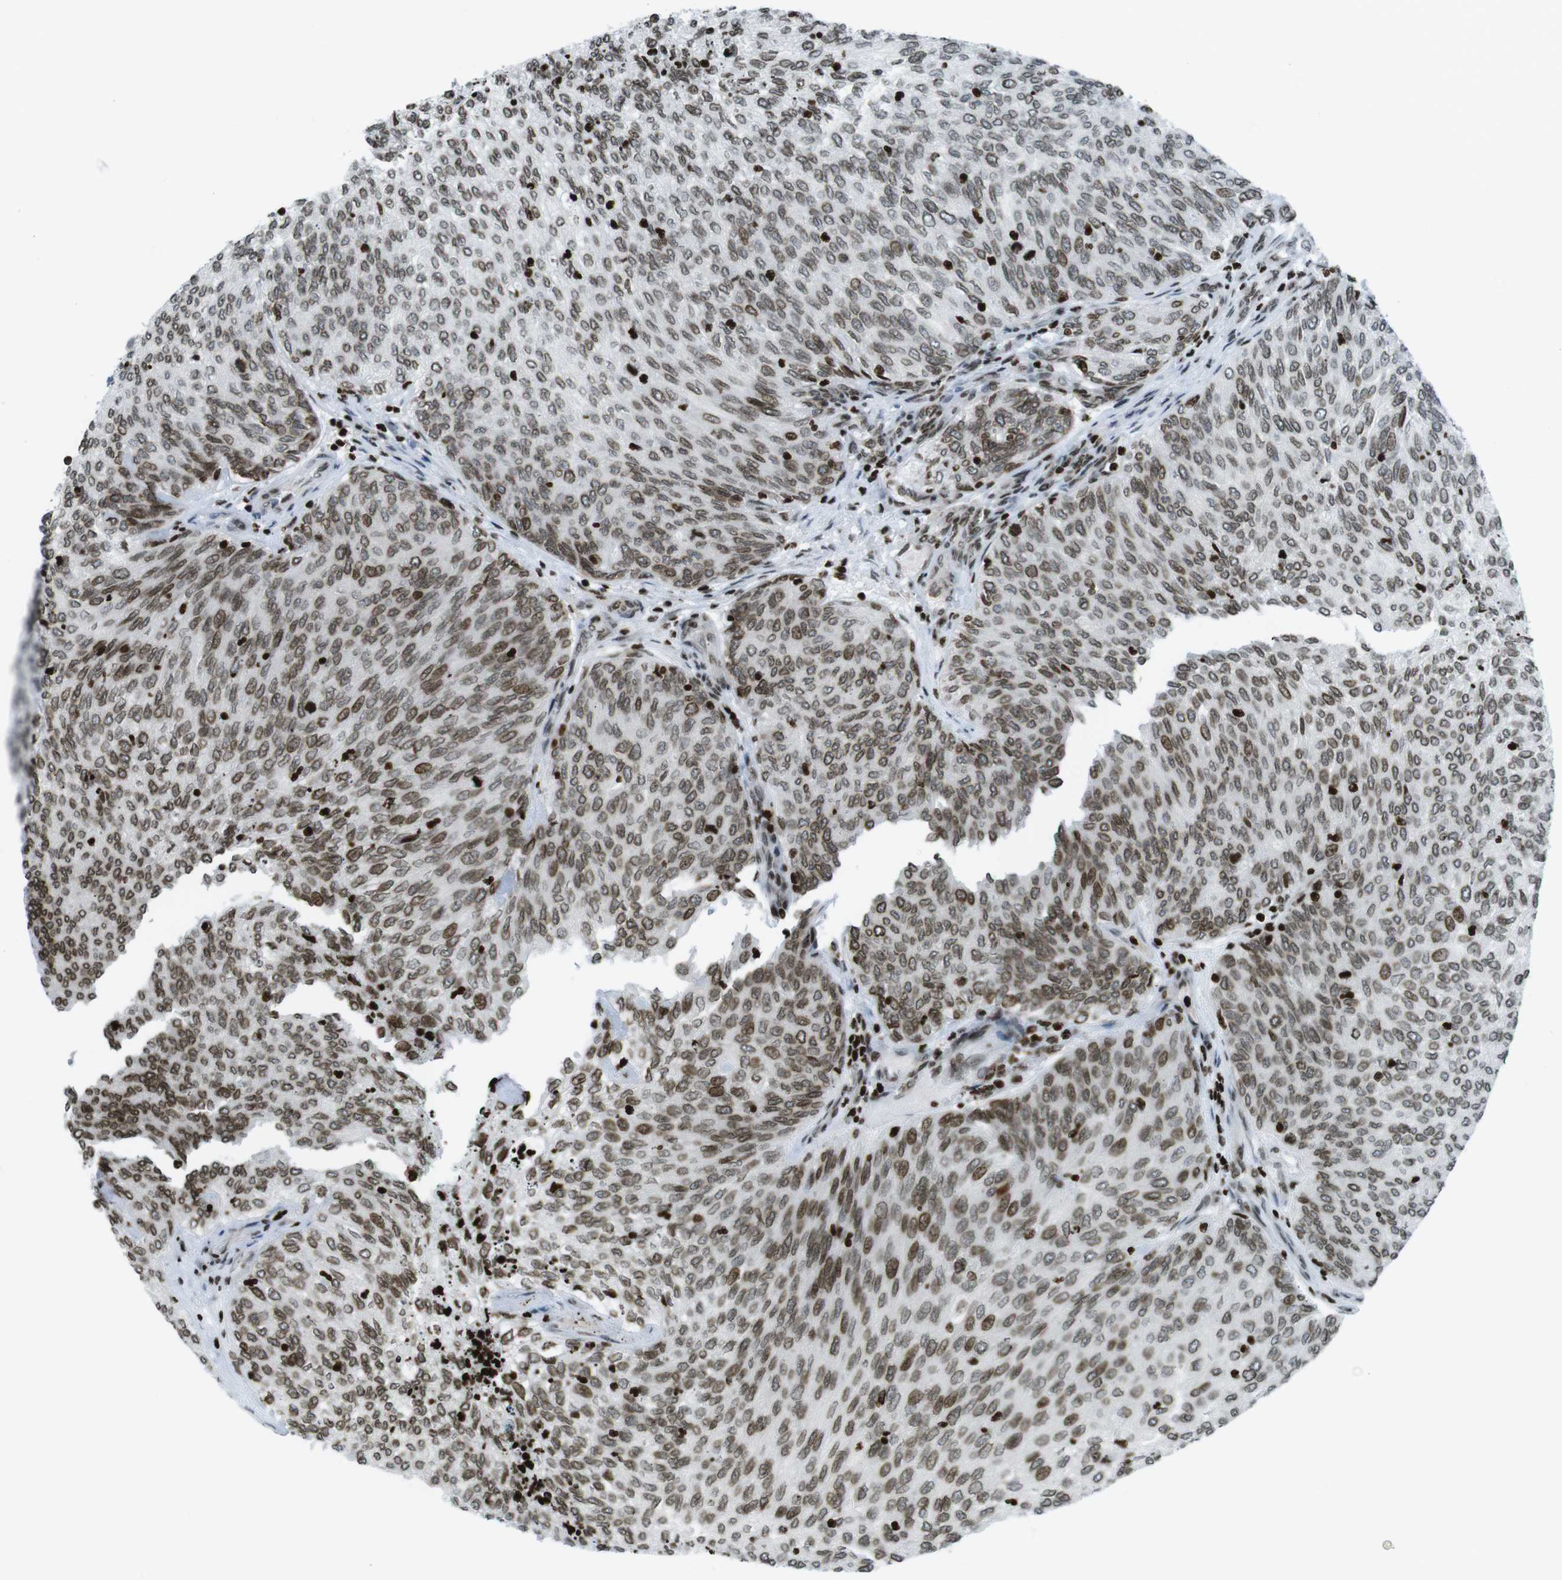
{"staining": {"intensity": "moderate", "quantity": ">75%", "location": "nuclear"}, "tissue": "urothelial cancer", "cell_type": "Tumor cells", "image_type": "cancer", "snomed": [{"axis": "morphology", "description": "Urothelial carcinoma, Low grade"}, {"axis": "topography", "description": "Urinary bladder"}], "caption": "Immunohistochemical staining of urothelial carcinoma (low-grade) displays moderate nuclear protein staining in approximately >75% of tumor cells.", "gene": "H2AC8", "patient": {"sex": "female", "age": 79}}